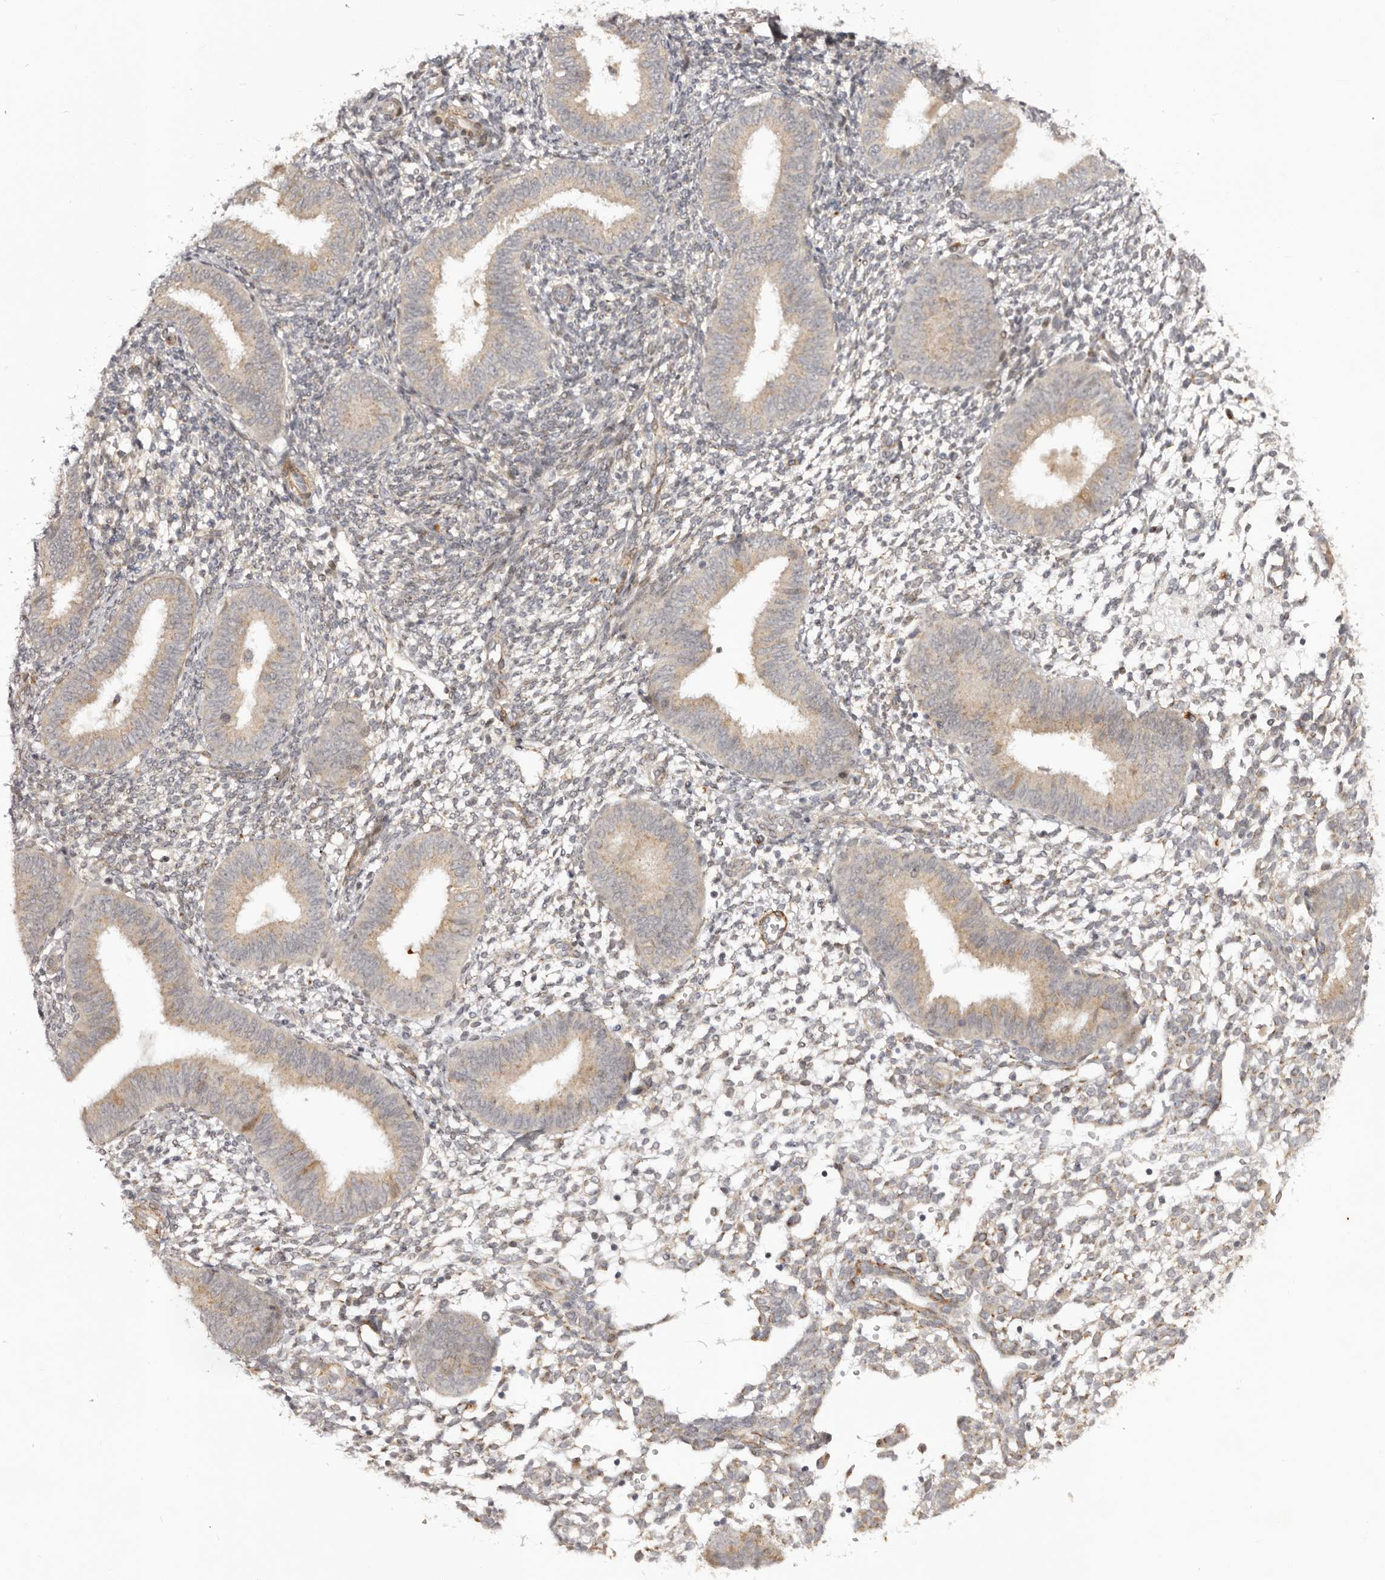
{"staining": {"intensity": "weak", "quantity": "25%-75%", "location": "cytoplasmic/membranous"}, "tissue": "endometrium", "cell_type": "Cells in endometrial stroma", "image_type": "normal", "snomed": [{"axis": "morphology", "description": "Normal tissue, NOS"}, {"axis": "topography", "description": "Uterus"}, {"axis": "topography", "description": "Endometrium"}], "caption": "Endometrium stained with a protein marker shows weak staining in cells in endometrial stroma.", "gene": "MICAL2", "patient": {"sex": "female", "age": 48}}